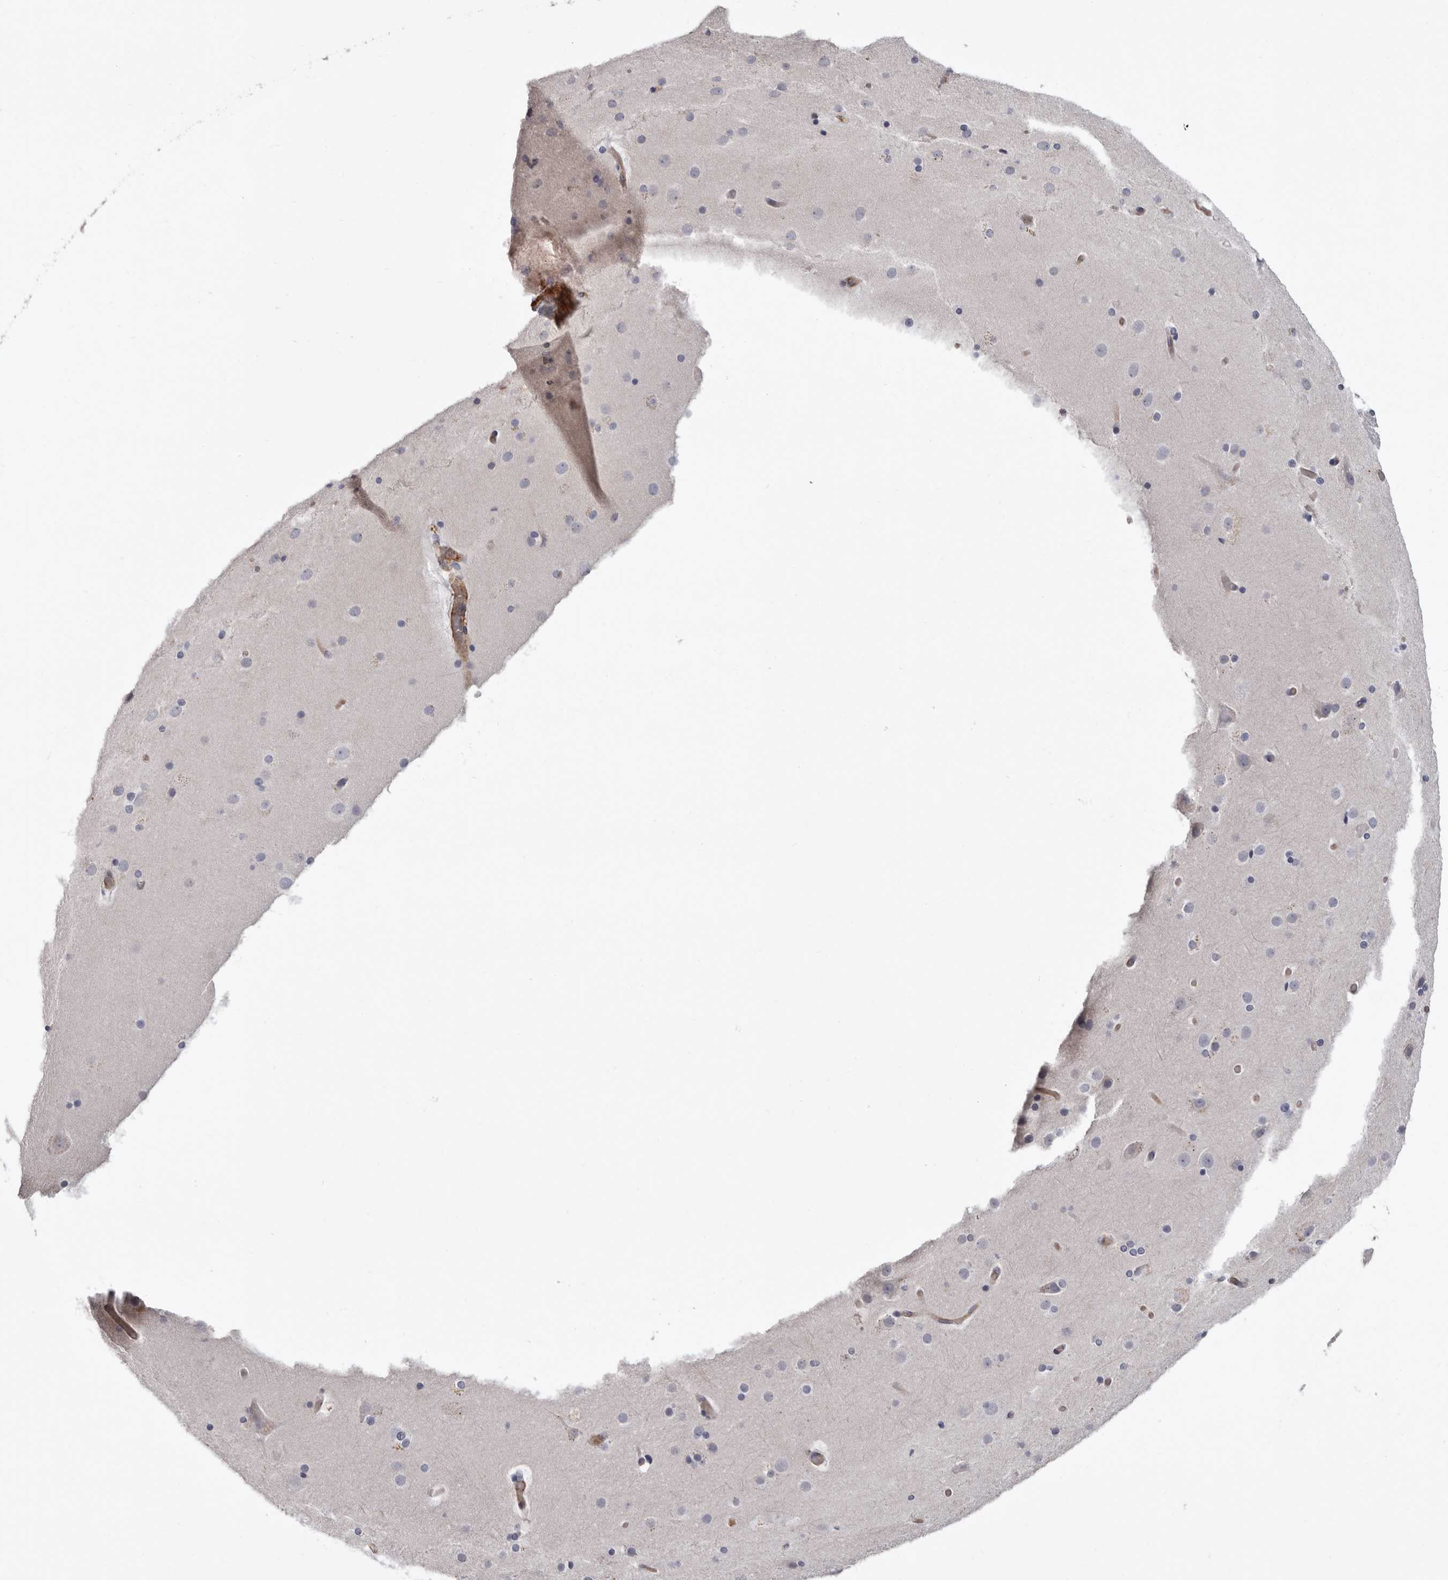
{"staining": {"intensity": "moderate", "quantity": "<25%", "location": "cytoplasmic/membranous"}, "tissue": "cerebral cortex", "cell_type": "Endothelial cells", "image_type": "normal", "snomed": [{"axis": "morphology", "description": "Normal tissue, NOS"}, {"axis": "topography", "description": "Cerebral cortex"}], "caption": "This is a histology image of immunohistochemistry staining of normal cerebral cortex, which shows moderate expression in the cytoplasmic/membranous of endothelial cells.", "gene": "ADGRL4", "patient": {"sex": "male", "age": 57}}